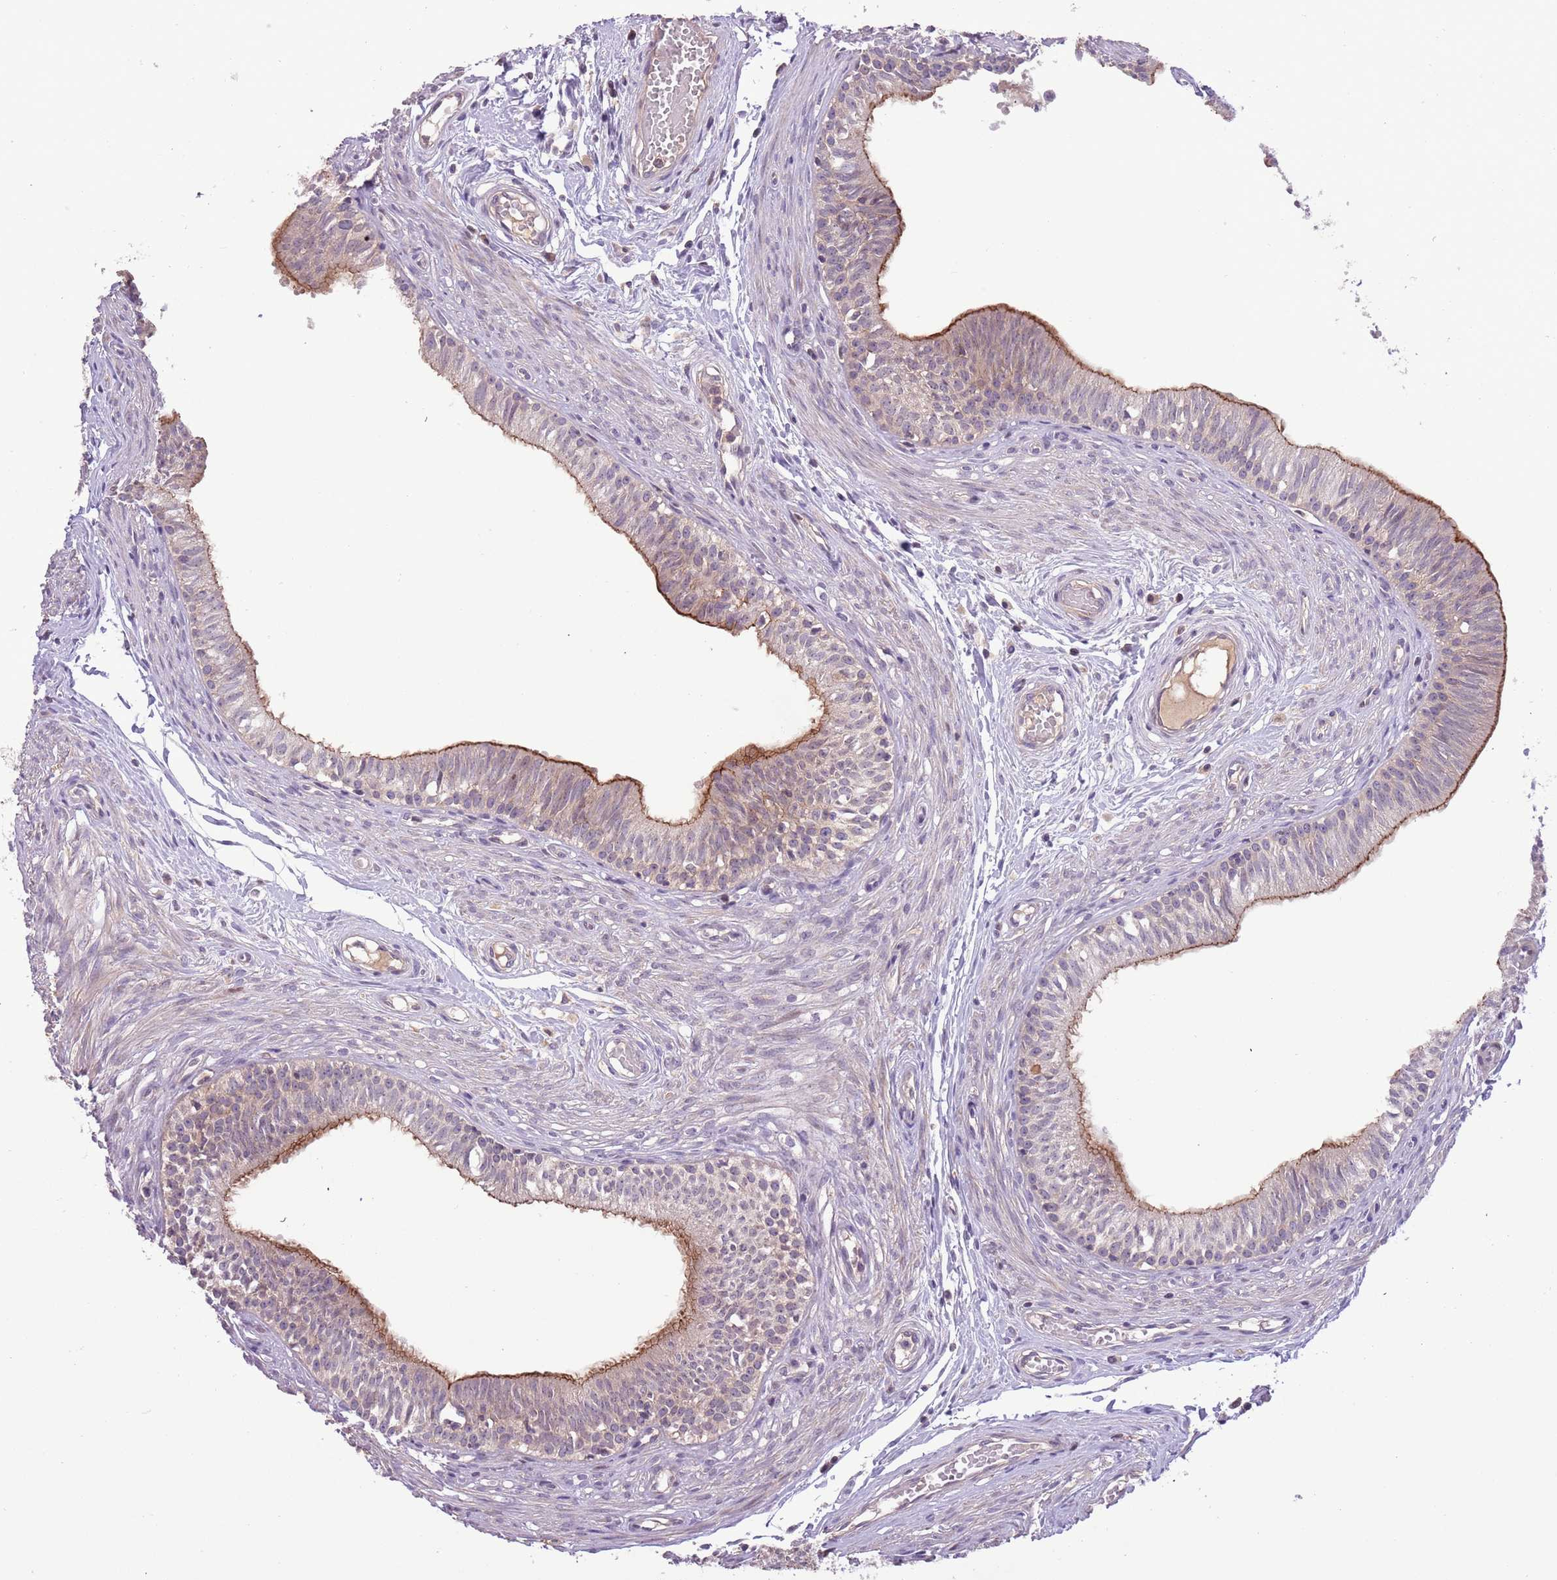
{"staining": {"intensity": "moderate", "quantity": ">75%", "location": "cytoplasmic/membranous"}, "tissue": "epididymis", "cell_type": "Glandular cells", "image_type": "normal", "snomed": [{"axis": "morphology", "description": "Normal tissue, NOS"}, {"axis": "topography", "description": "Epididymis, spermatic cord, NOS"}], "caption": "The micrograph demonstrates staining of unremarkable epididymis, revealing moderate cytoplasmic/membranous protein expression (brown color) within glandular cells. (Brightfield microscopy of DAB IHC at high magnification).", "gene": "SHROOM3", "patient": {"sex": "male", "age": 22}}